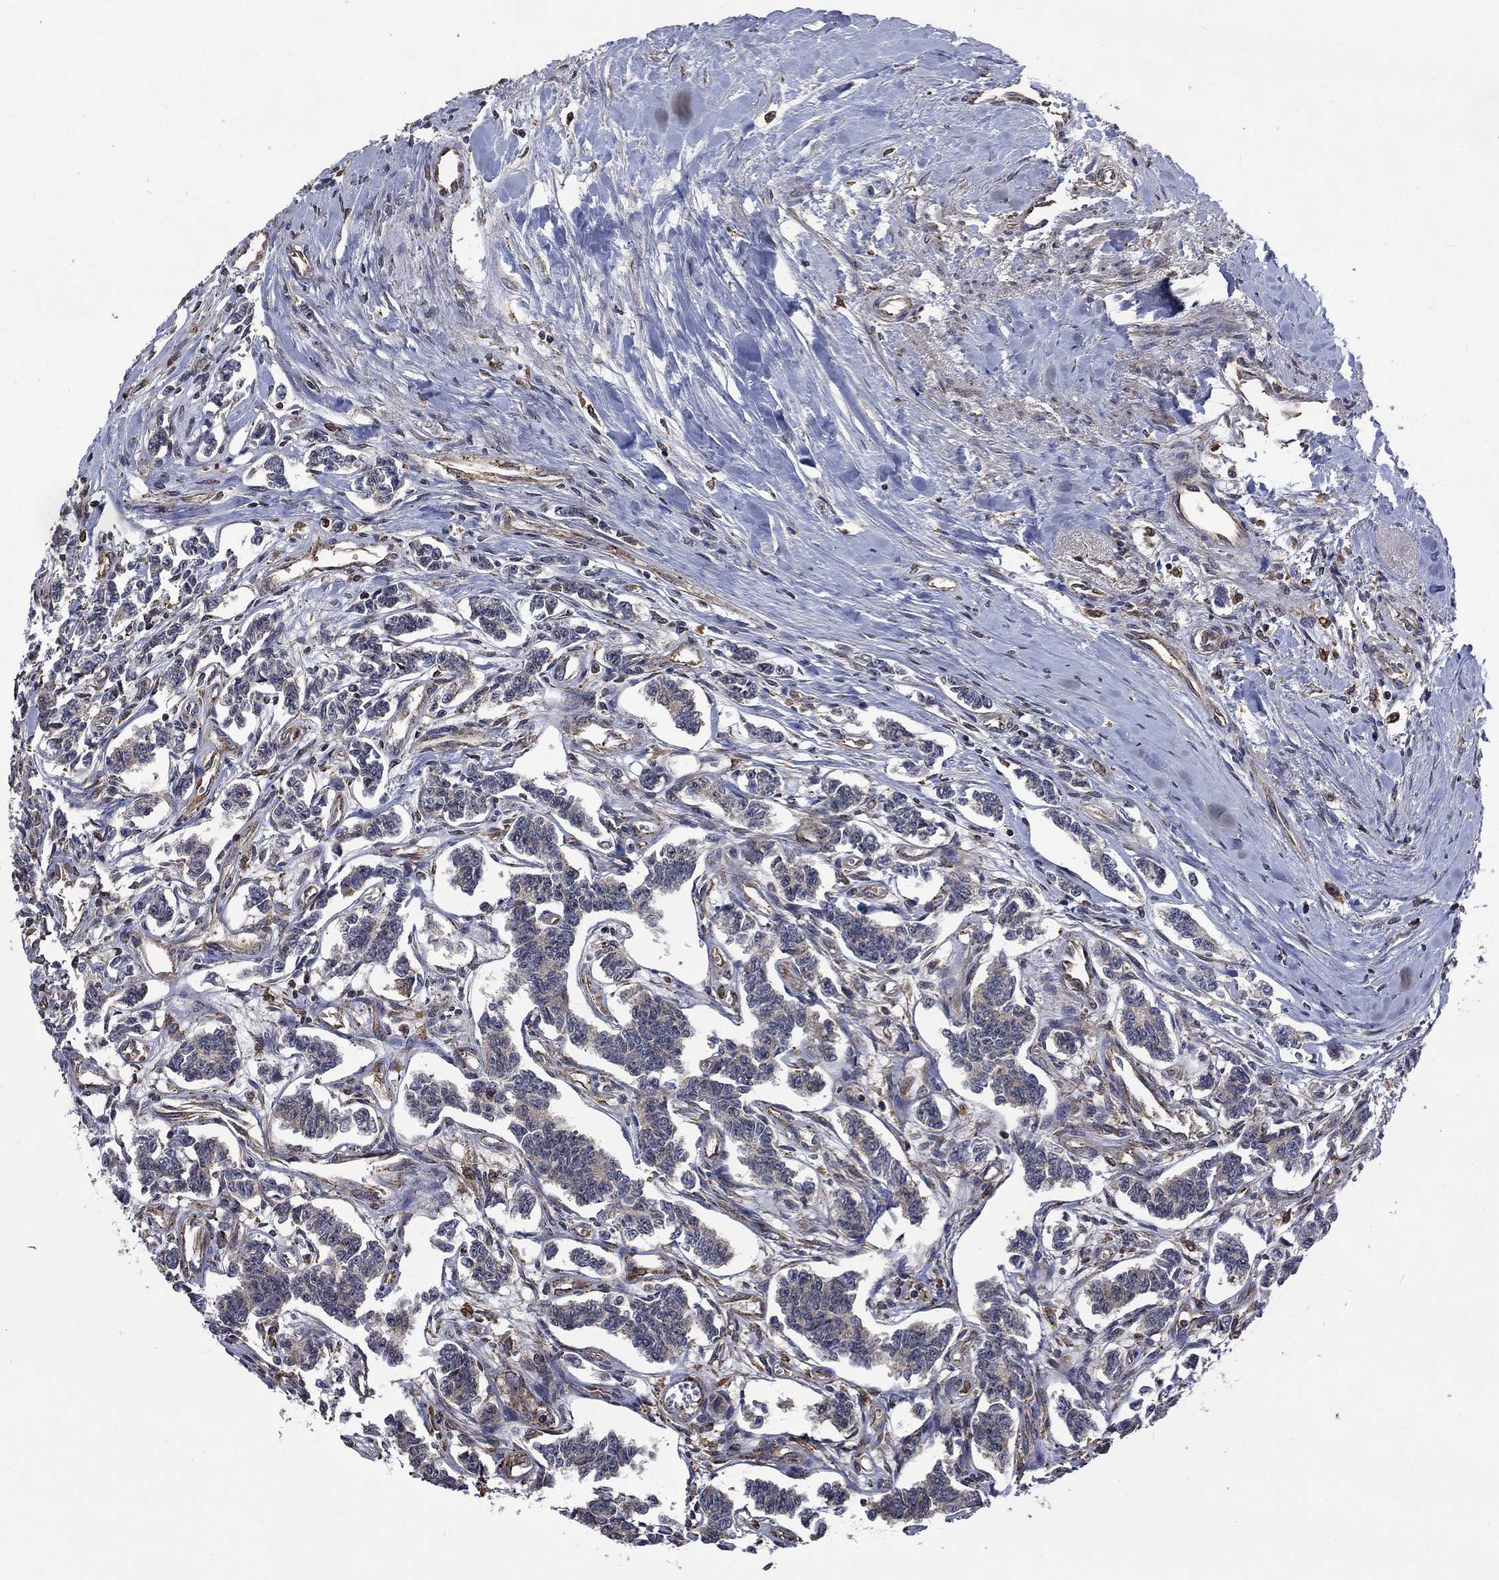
{"staining": {"intensity": "weak", "quantity": ">75%", "location": "cytoplasmic/membranous"}, "tissue": "carcinoid", "cell_type": "Tumor cells", "image_type": "cancer", "snomed": [{"axis": "morphology", "description": "Carcinoid, malignant, NOS"}, {"axis": "topography", "description": "Kidney"}], "caption": "Carcinoid stained for a protein (brown) demonstrates weak cytoplasmic/membranous positive positivity in approximately >75% of tumor cells.", "gene": "ESRRA", "patient": {"sex": "female", "age": 41}}